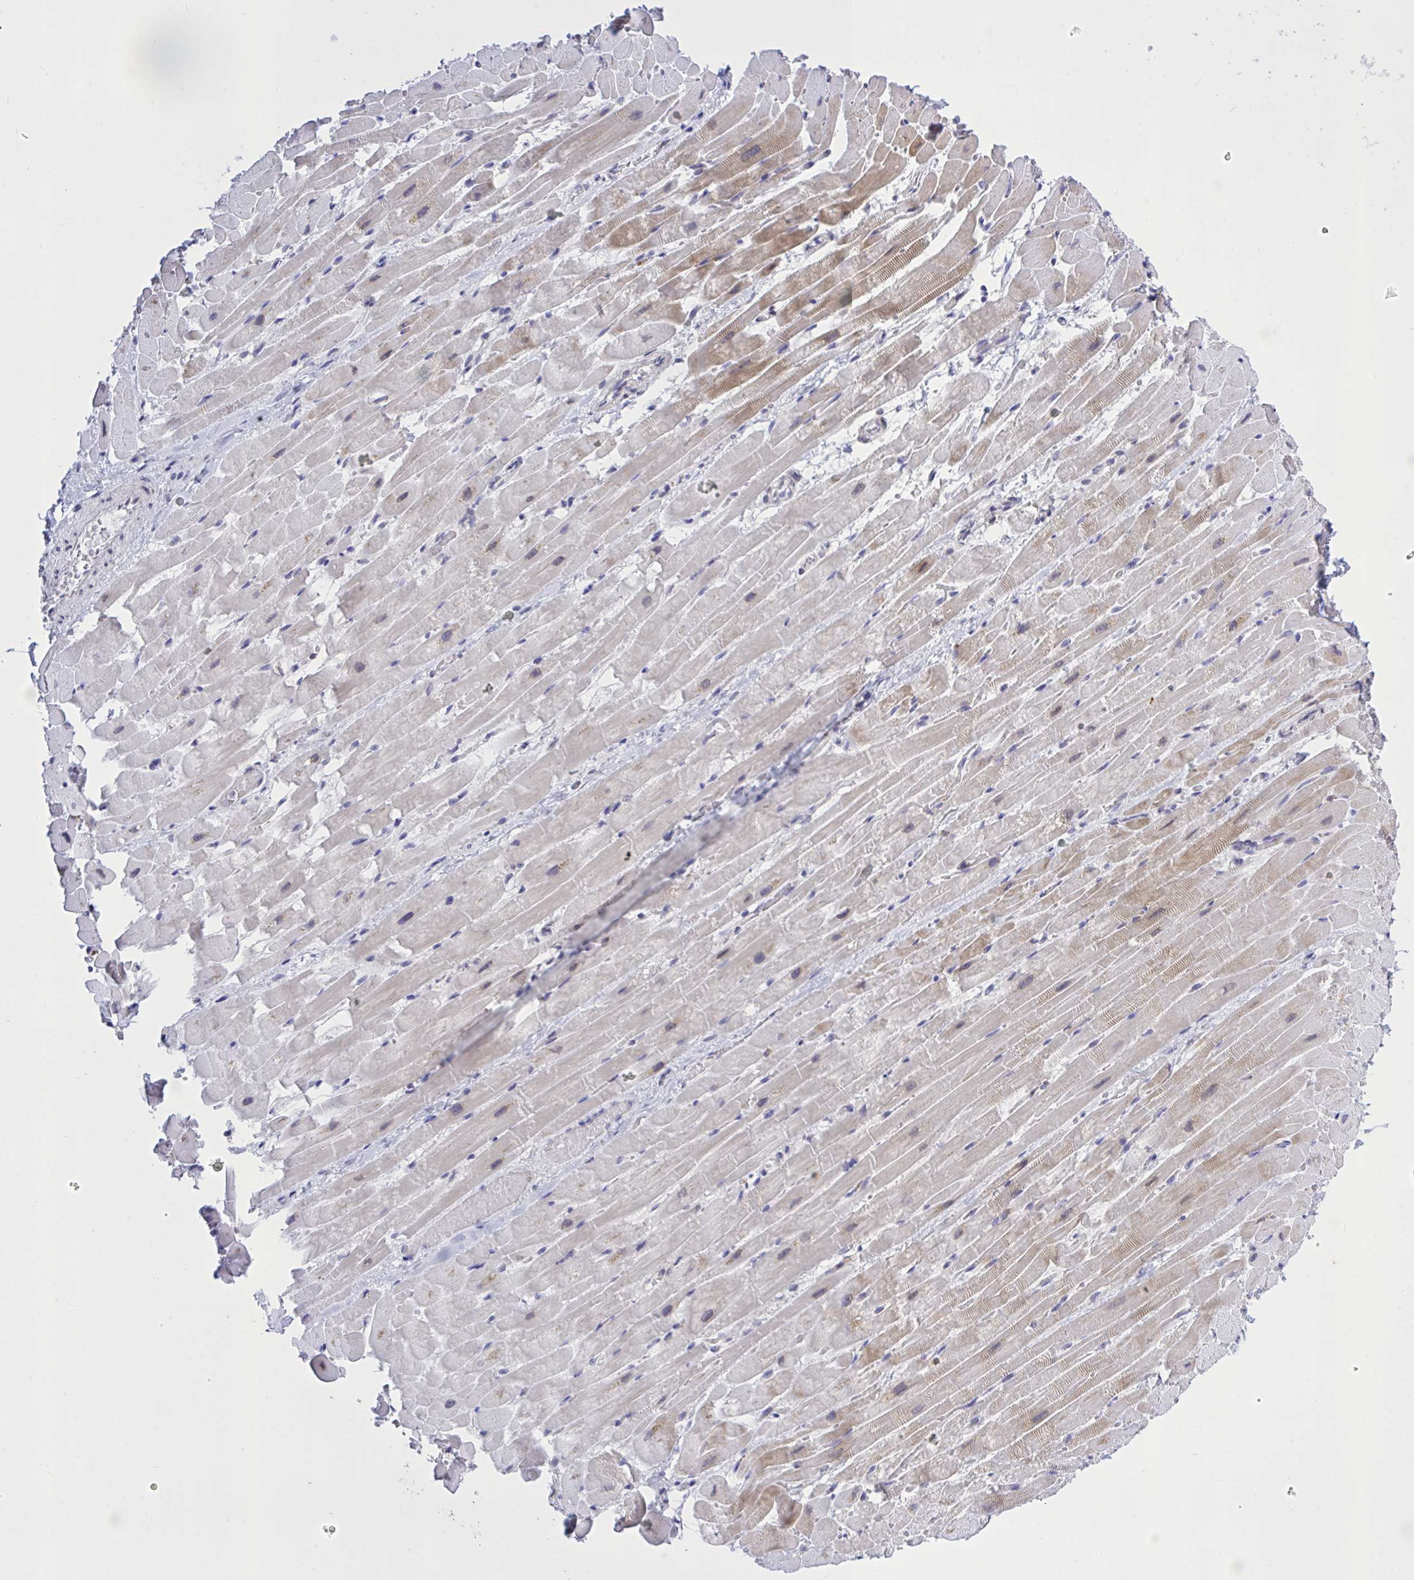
{"staining": {"intensity": "moderate", "quantity": "<25%", "location": "cytoplasmic/membranous"}, "tissue": "heart muscle", "cell_type": "Cardiomyocytes", "image_type": "normal", "snomed": [{"axis": "morphology", "description": "Normal tissue, NOS"}, {"axis": "topography", "description": "Heart"}], "caption": "Immunohistochemical staining of unremarkable human heart muscle displays low levels of moderate cytoplasmic/membranous positivity in about <25% of cardiomyocytes. The staining was performed using DAB, with brown indicating positive protein expression. Nuclei are stained blue with hematoxylin.", "gene": "CXCL8", "patient": {"sex": "male", "age": 37}}